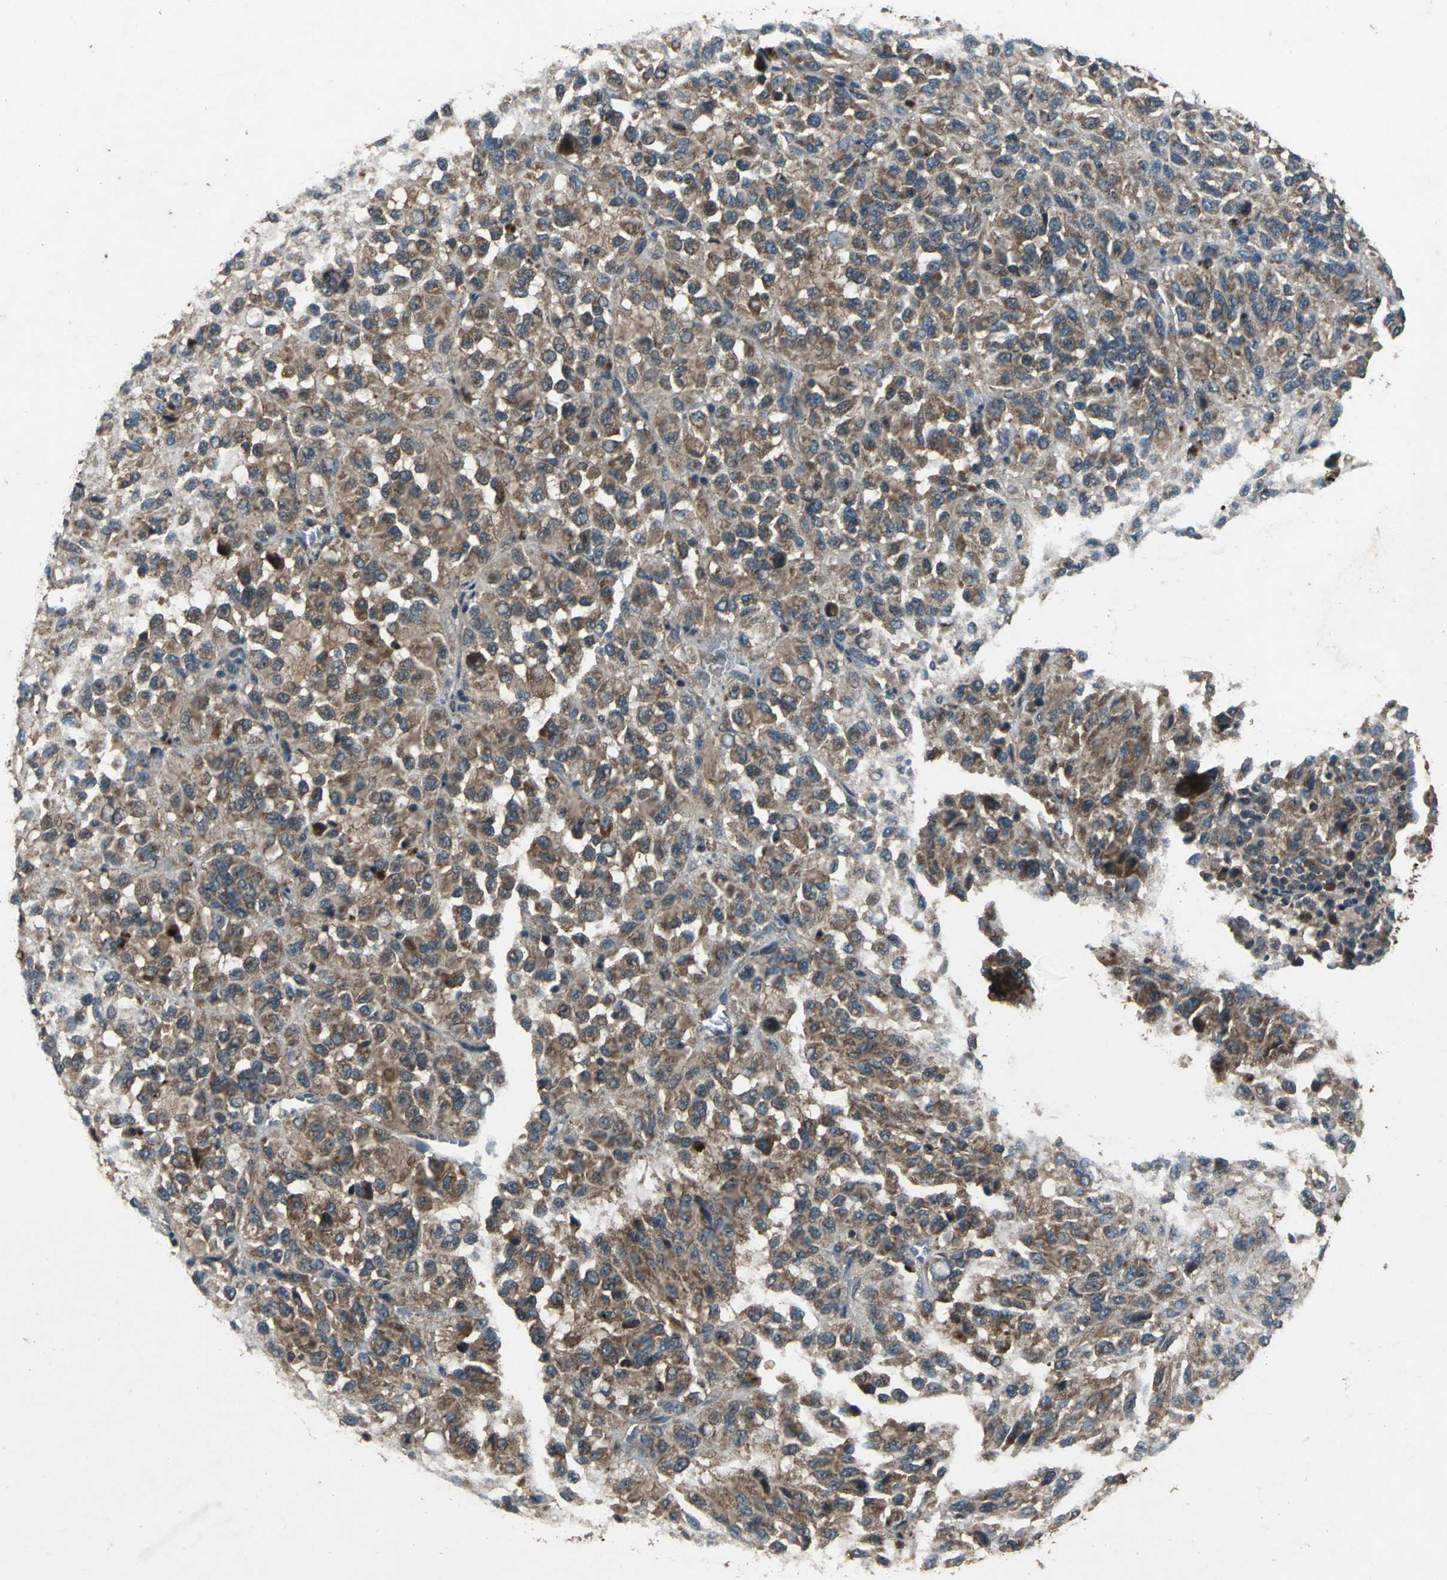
{"staining": {"intensity": "strong", "quantity": ">75%", "location": "cytoplasmic/membranous"}, "tissue": "melanoma", "cell_type": "Tumor cells", "image_type": "cancer", "snomed": [{"axis": "morphology", "description": "Malignant melanoma, Metastatic site"}, {"axis": "topography", "description": "Lung"}], "caption": "Brown immunohistochemical staining in malignant melanoma (metastatic site) shows strong cytoplasmic/membranous positivity in about >75% of tumor cells.", "gene": "ZNF608", "patient": {"sex": "male", "age": 64}}